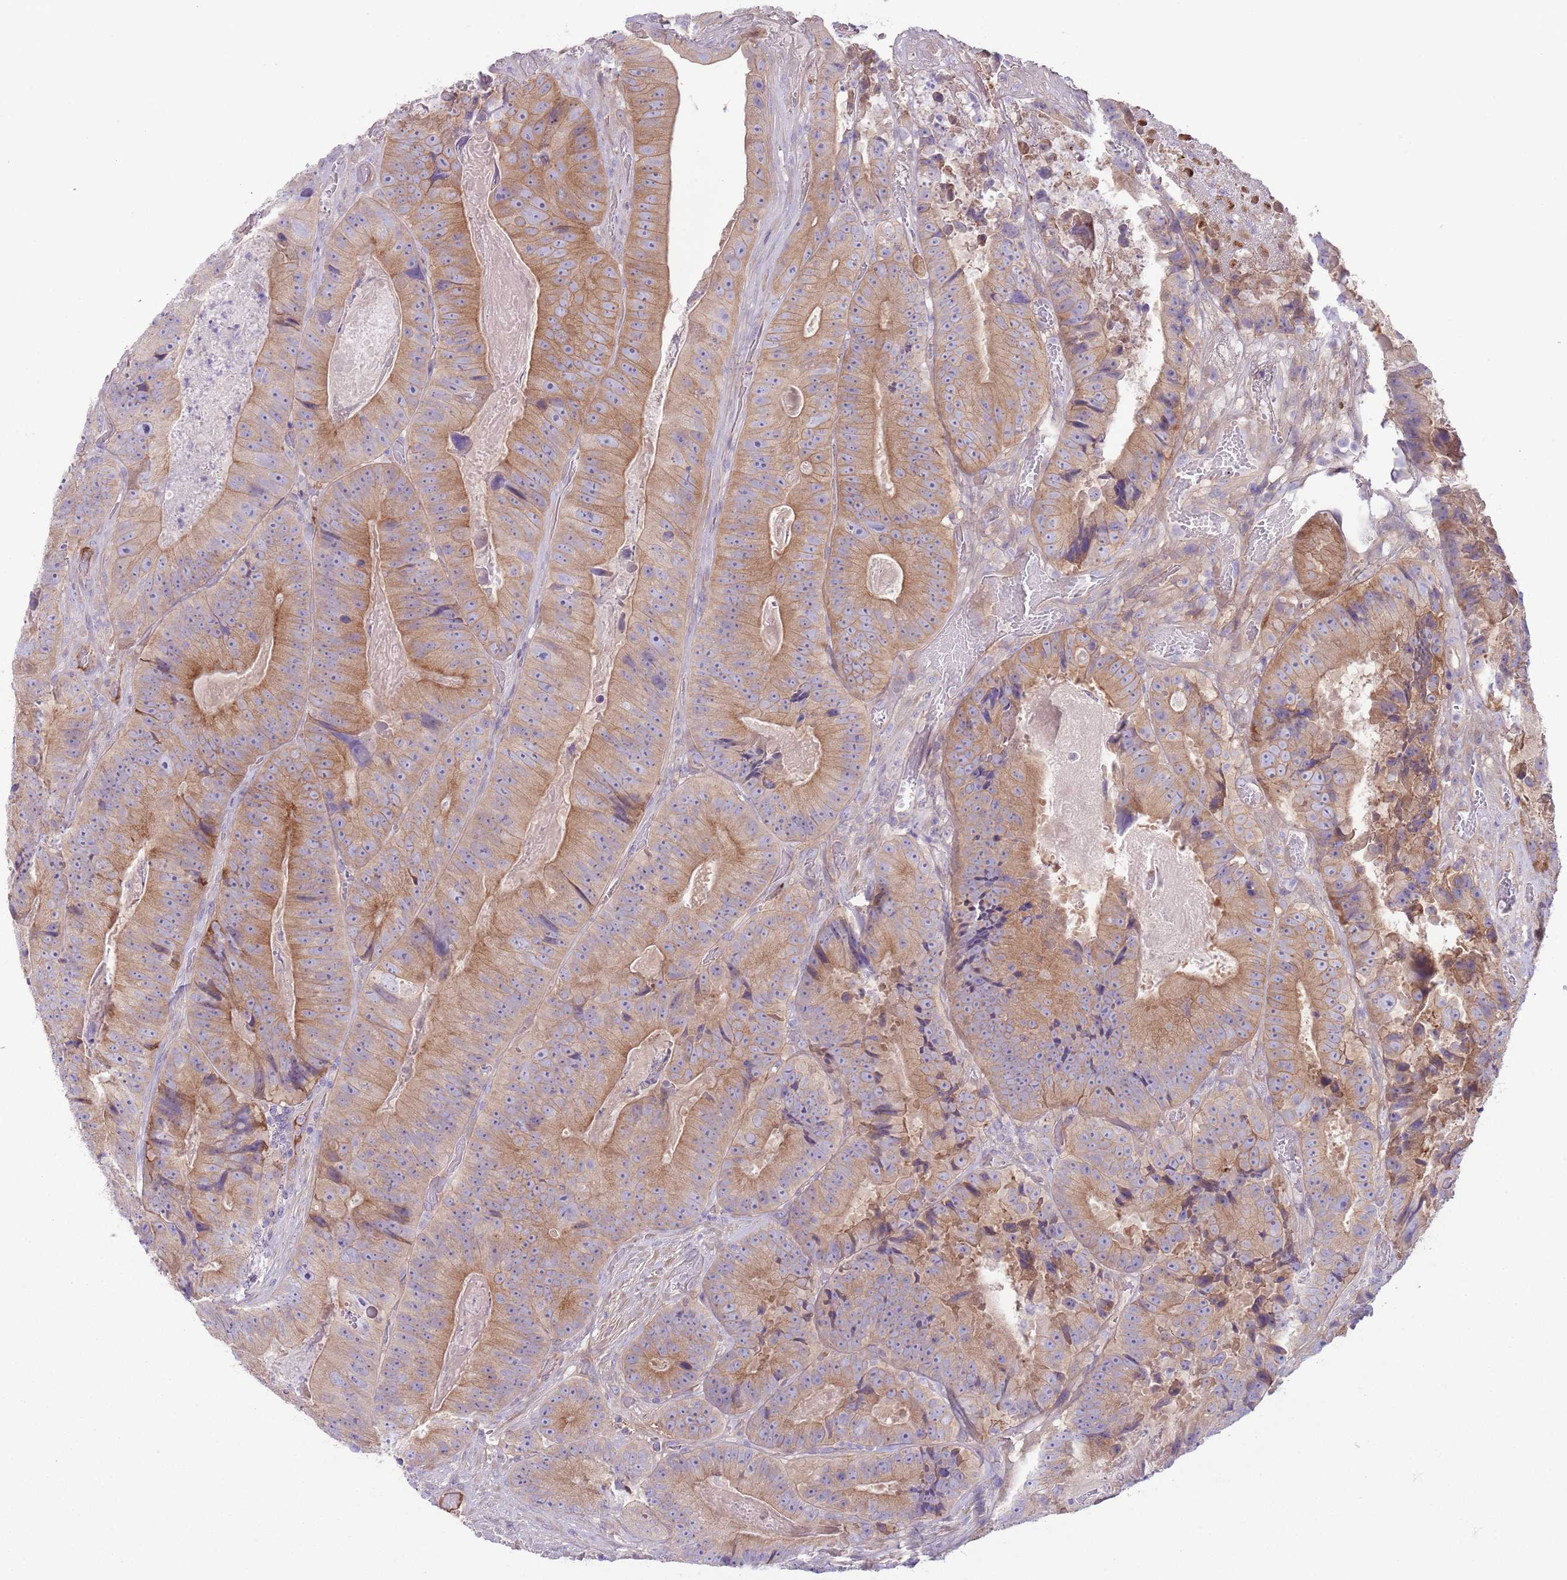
{"staining": {"intensity": "moderate", "quantity": ">75%", "location": "cytoplasmic/membranous"}, "tissue": "colorectal cancer", "cell_type": "Tumor cells", "image_type": "cancer", "snomed": [{"axis": "morphology", "description": "Adenocarcinoma, NOS"}, {"axis": "topography", "description": "Colon"}], "caption": "Brown immunohistochemical staining in human colorectal cancer (adenocarcinoma) reveals moderate cytoplasmic/membranous expression in approximately >75% of tumor cells.", "gene": "CFH", "patient": {"sex": "female", "age": 86}}